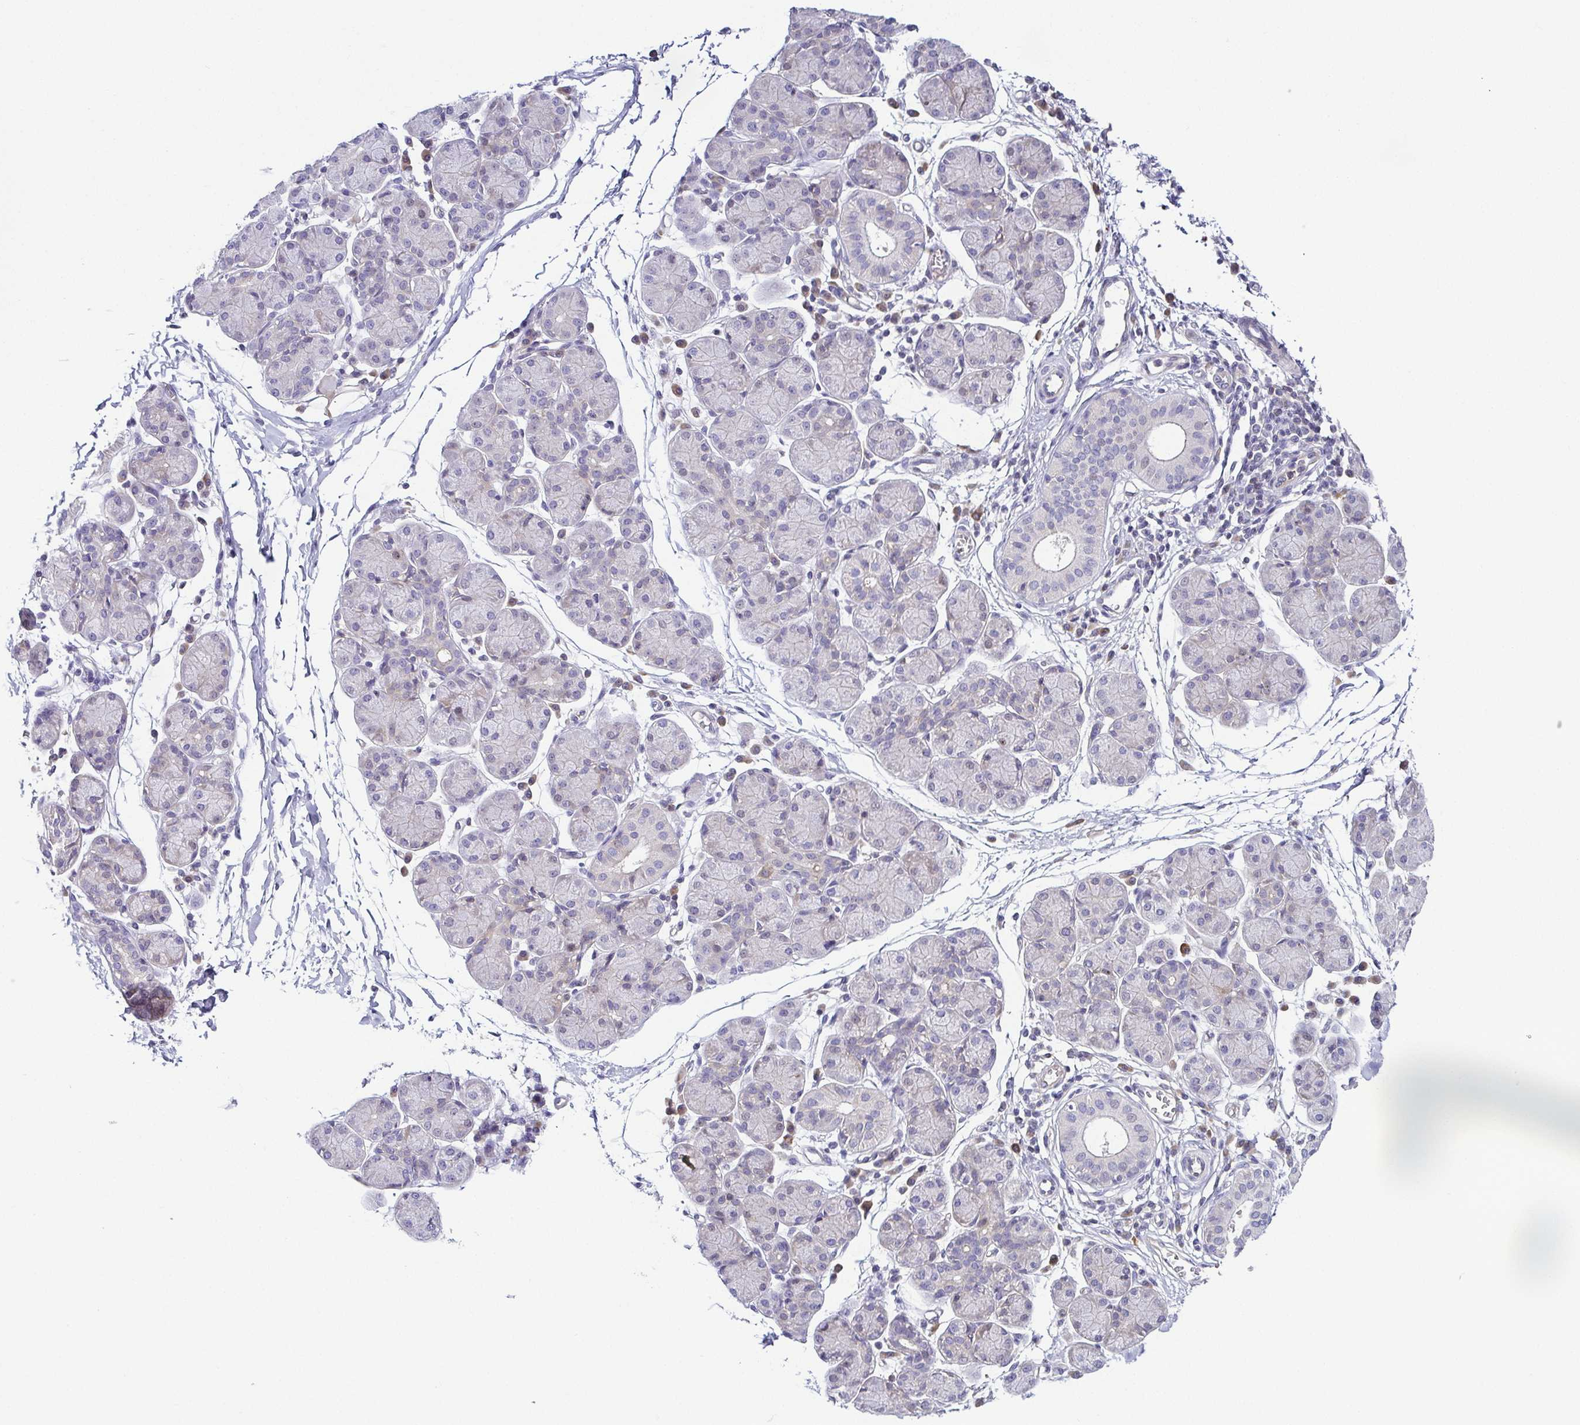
{"staining": {"intensity": "negative", "quantity": "none", "location": "none"}, "tissue": "salivary gland", "cell_type": "Glandular cells", "image_type": "normal", "snomed": [{"axis": "morphology", "description": "Normal tissue, NOS"}, {"axis": "morphology", "description": "Inflammation, NOS"}, {"axis": "topography", "description": "Lymph node"}, {"axis": "topography", "description": "Salivary gland"}], "caption": "DAB immunohistochemical staining of benign human salivary gland demonstrates no significant expression in glandular cells. (DAB (3,3'-diaminobenzidine) immunohistochemistry, high magnification).", "gene": "FAM162B", "patient": {"sex": "male", "age": 3}}